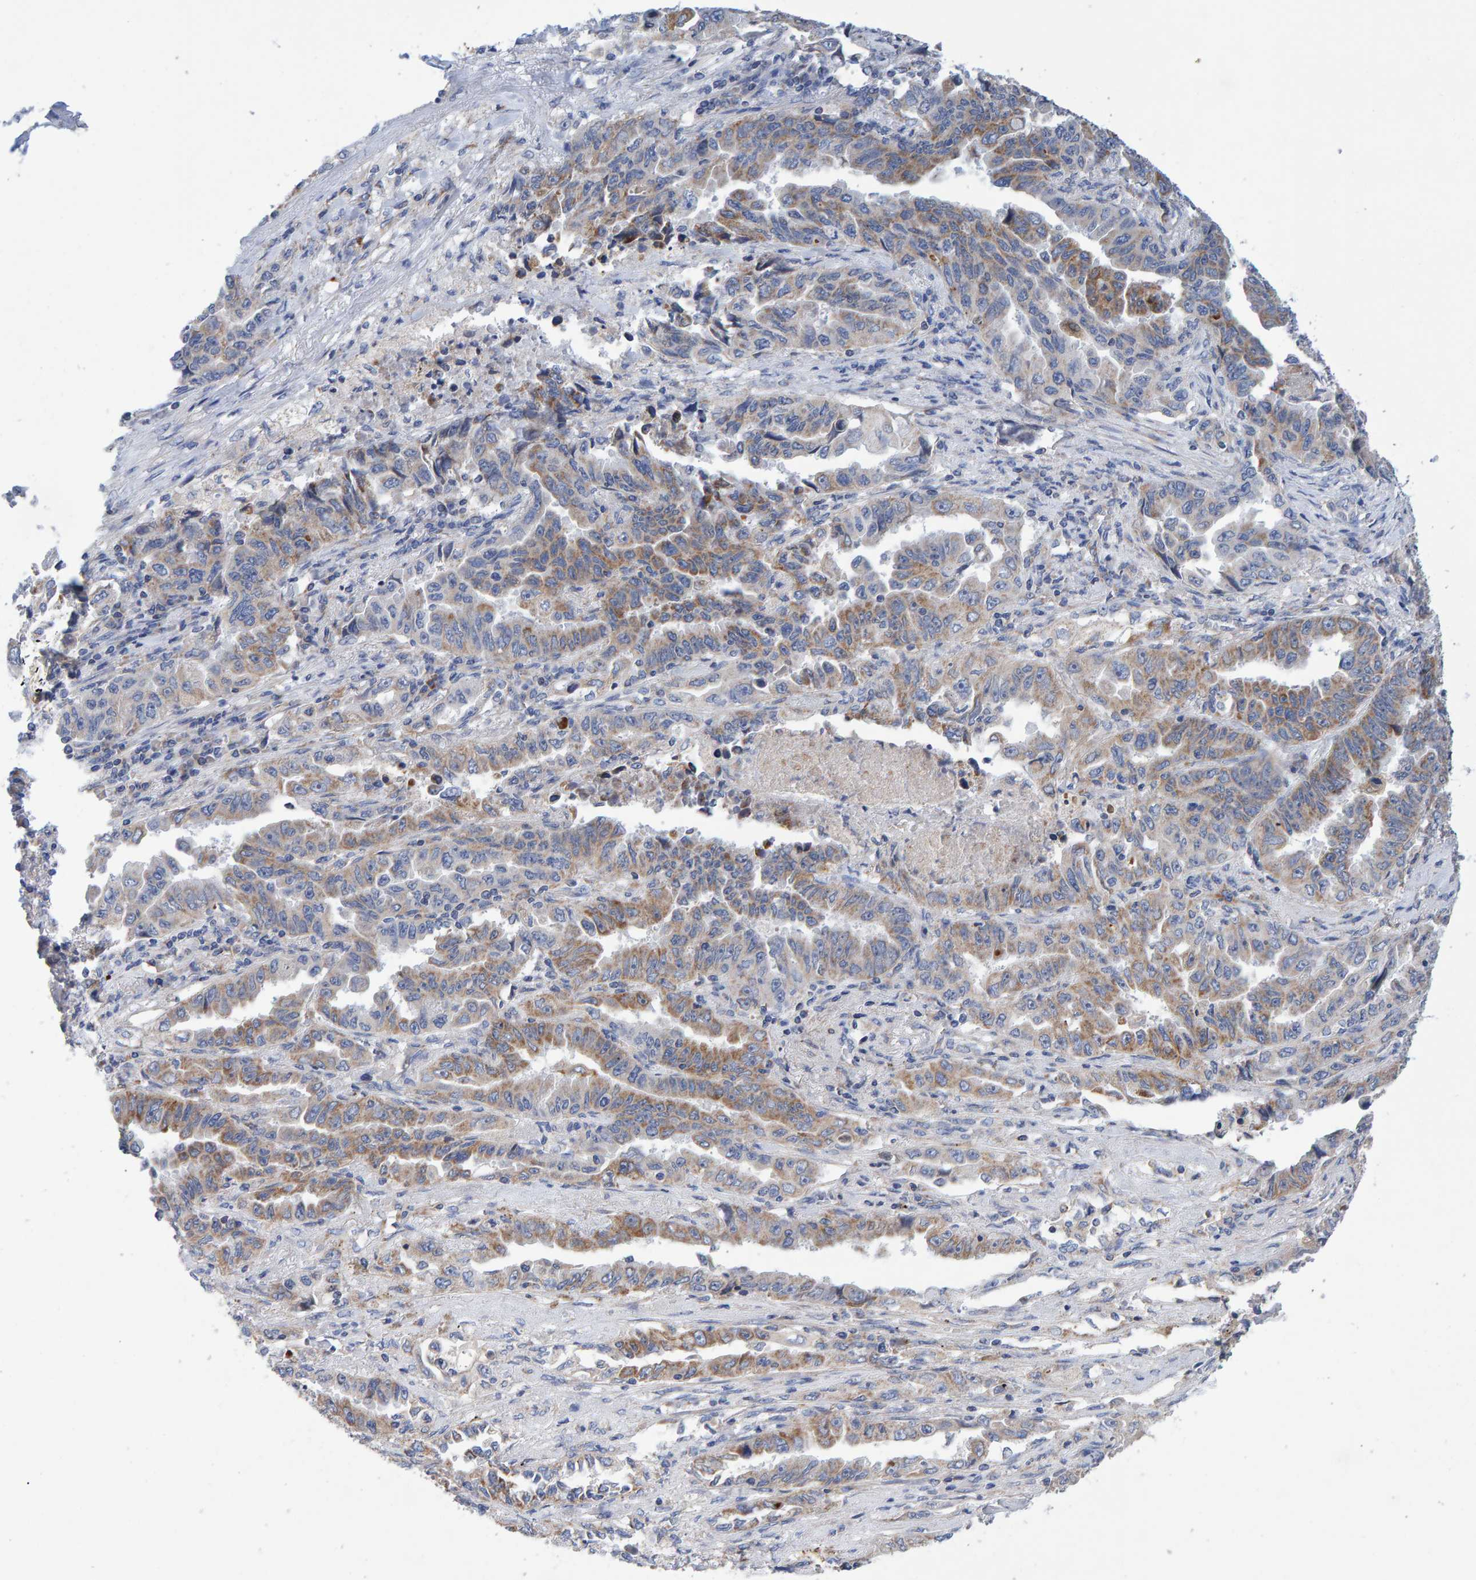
{"staining": {"intensity": "moderate", "quantity": ">75%", "location": "cytoplasmic/membranous"}, "tissue": "lung cancer", "cell_type": "Tumor cells", "image_type": "cancer", "snomed": [{"axis": "morphology", "description": "Adenocarcinoma, NOS"}, {"axis": "topography", "description": "Lung"}], "caption": "High-magnification brightfield microscopy of adenocarcinoma (lung) stained with DAB (brown) and counterstained with hematoxylin (blue). tumor cells exhibit moderate cytoplasmic/membranous expression is present in about>75% of cells.", "gene": "EFR3A", "patient": {"sex": "female", "age": 51}}